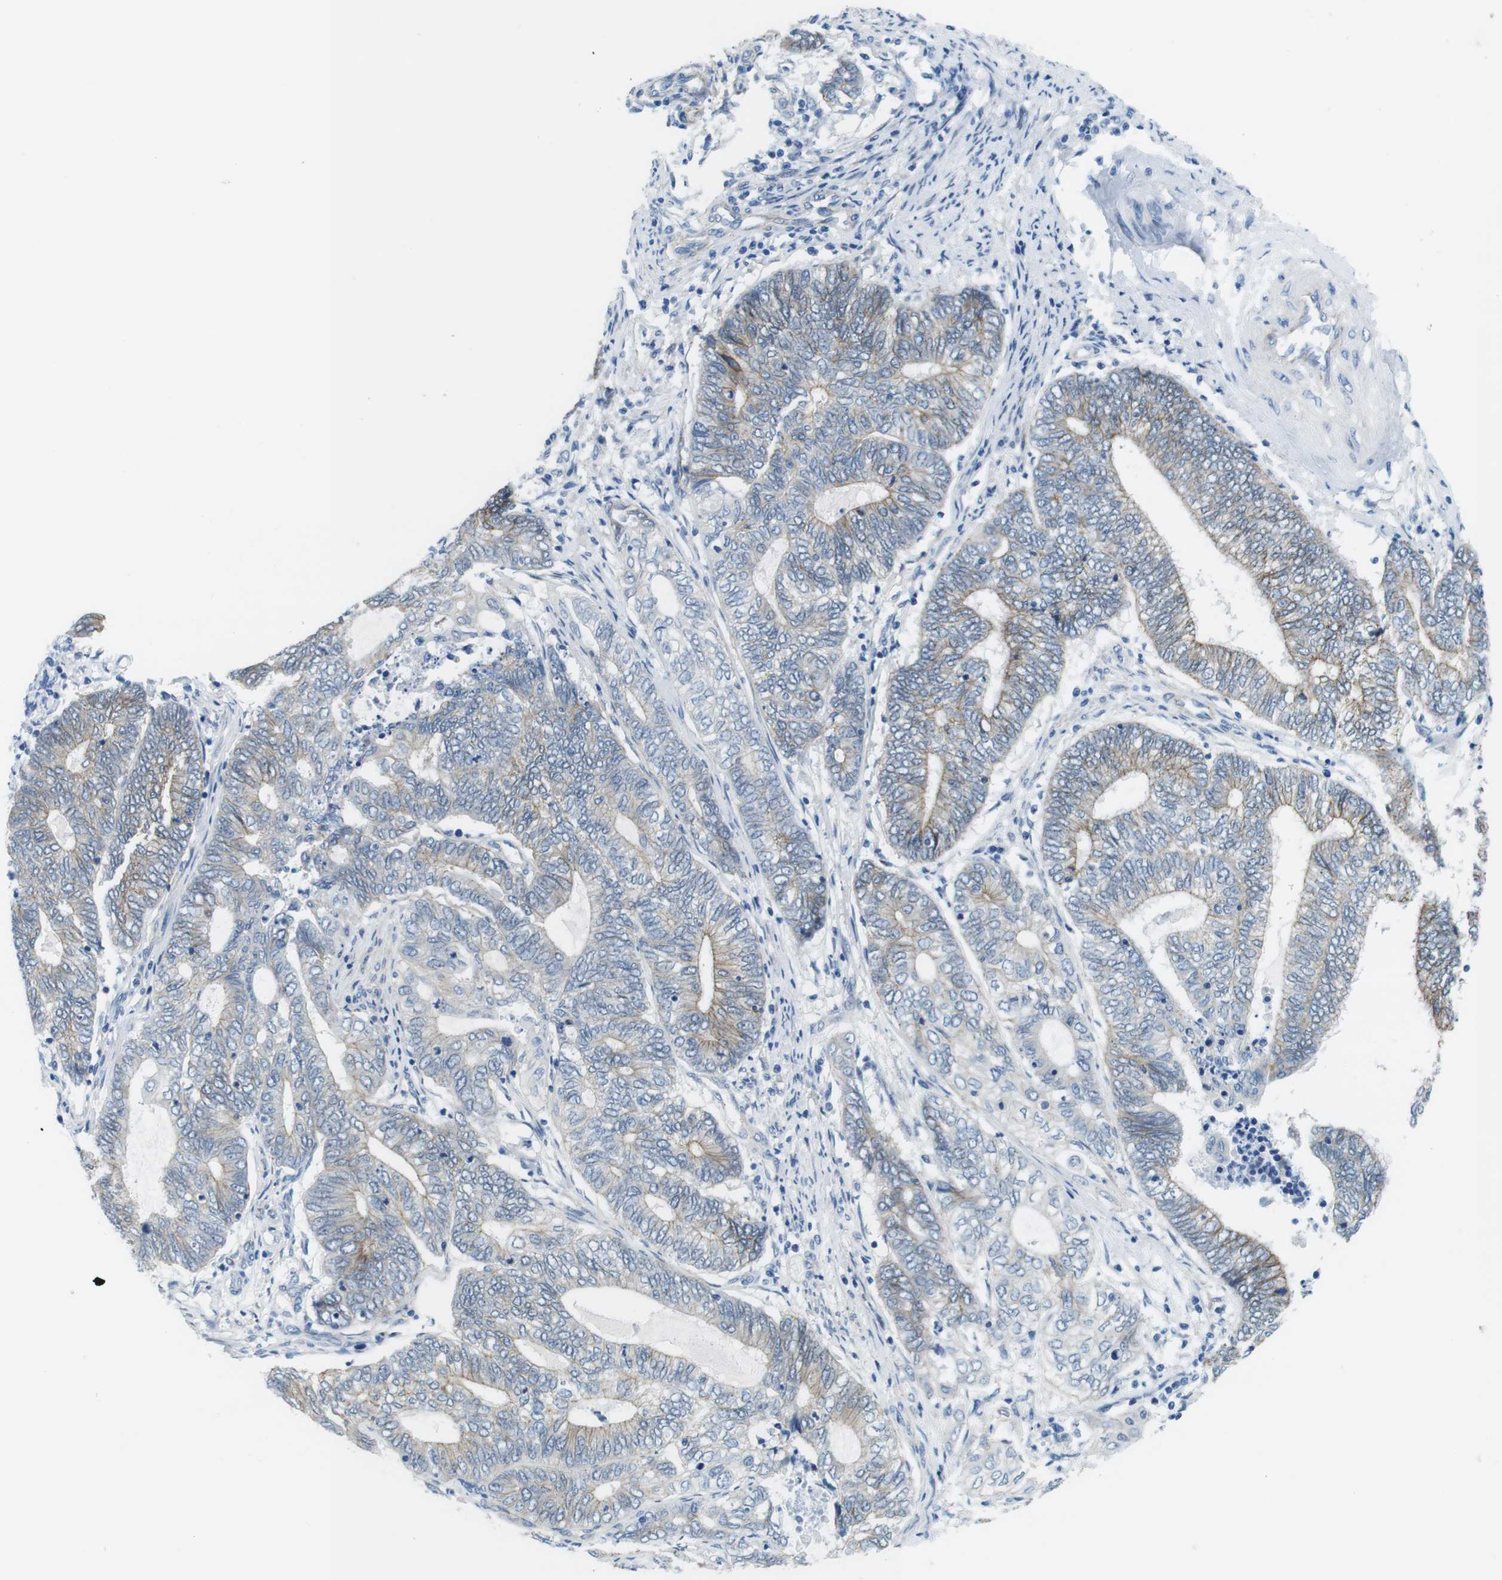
{"staining": {"intensity": "weak", "quantity": ">75%", "location": "cytoplasmic/membranous"}, "tissue": "endometrial cancer", "cell_type": "Tumor cells", "image_type": "cancer", "snomed": [{"axis": "morphology", "description": "Adenocarcinoma, NOS"}, {"axis": "topography", "description": "Uterus"}, {"axis": "topography", "description": "Endometrium"}], "caption": "This is an image of IHC staining of adenocarcinoma (endometrial), which shows weak positivity in the cytoplasmic/membranous of tumor cells.", "gene": "SLC6A6", "patient": {"sex": "female", "age": 70}}